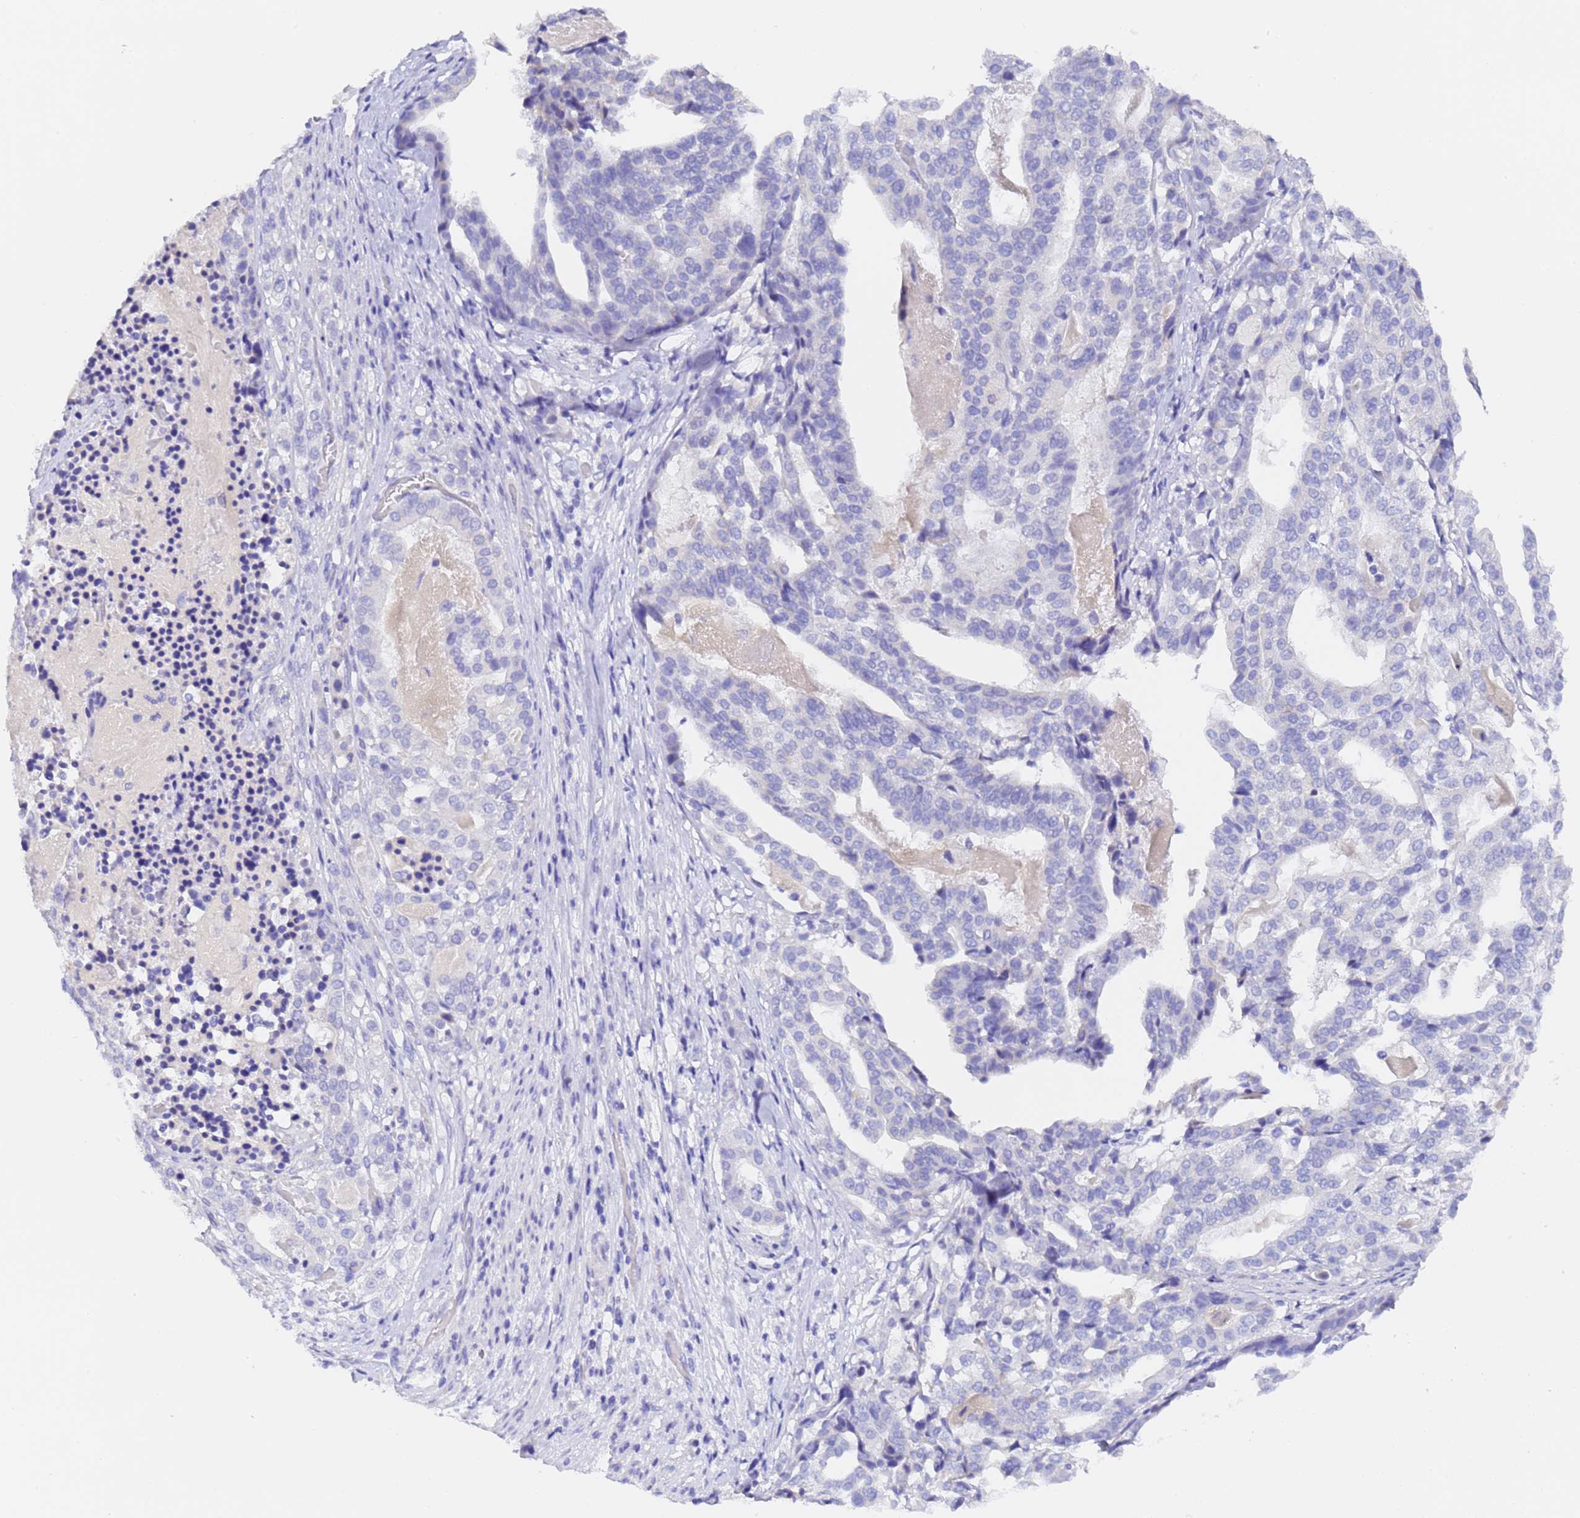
{"staining": {"intensity": "negative", "quantity": "none", "location": "none"}, "tissue": "stomach cancer", "cell_type": "Tumor cells", "image_type": "cancer", "snomed": [{"axis": "morphology", "description": "Adenocarcinoma, NOS"}, {"axis": "topography", "description": "Stomach"}], "caption": "This is an IHC photomicrograph of stomach adenocarcinoma. There is no expression in tumor cells.", "gene": "GABRA1", "patient": {"sex": "male", "age": 48}}